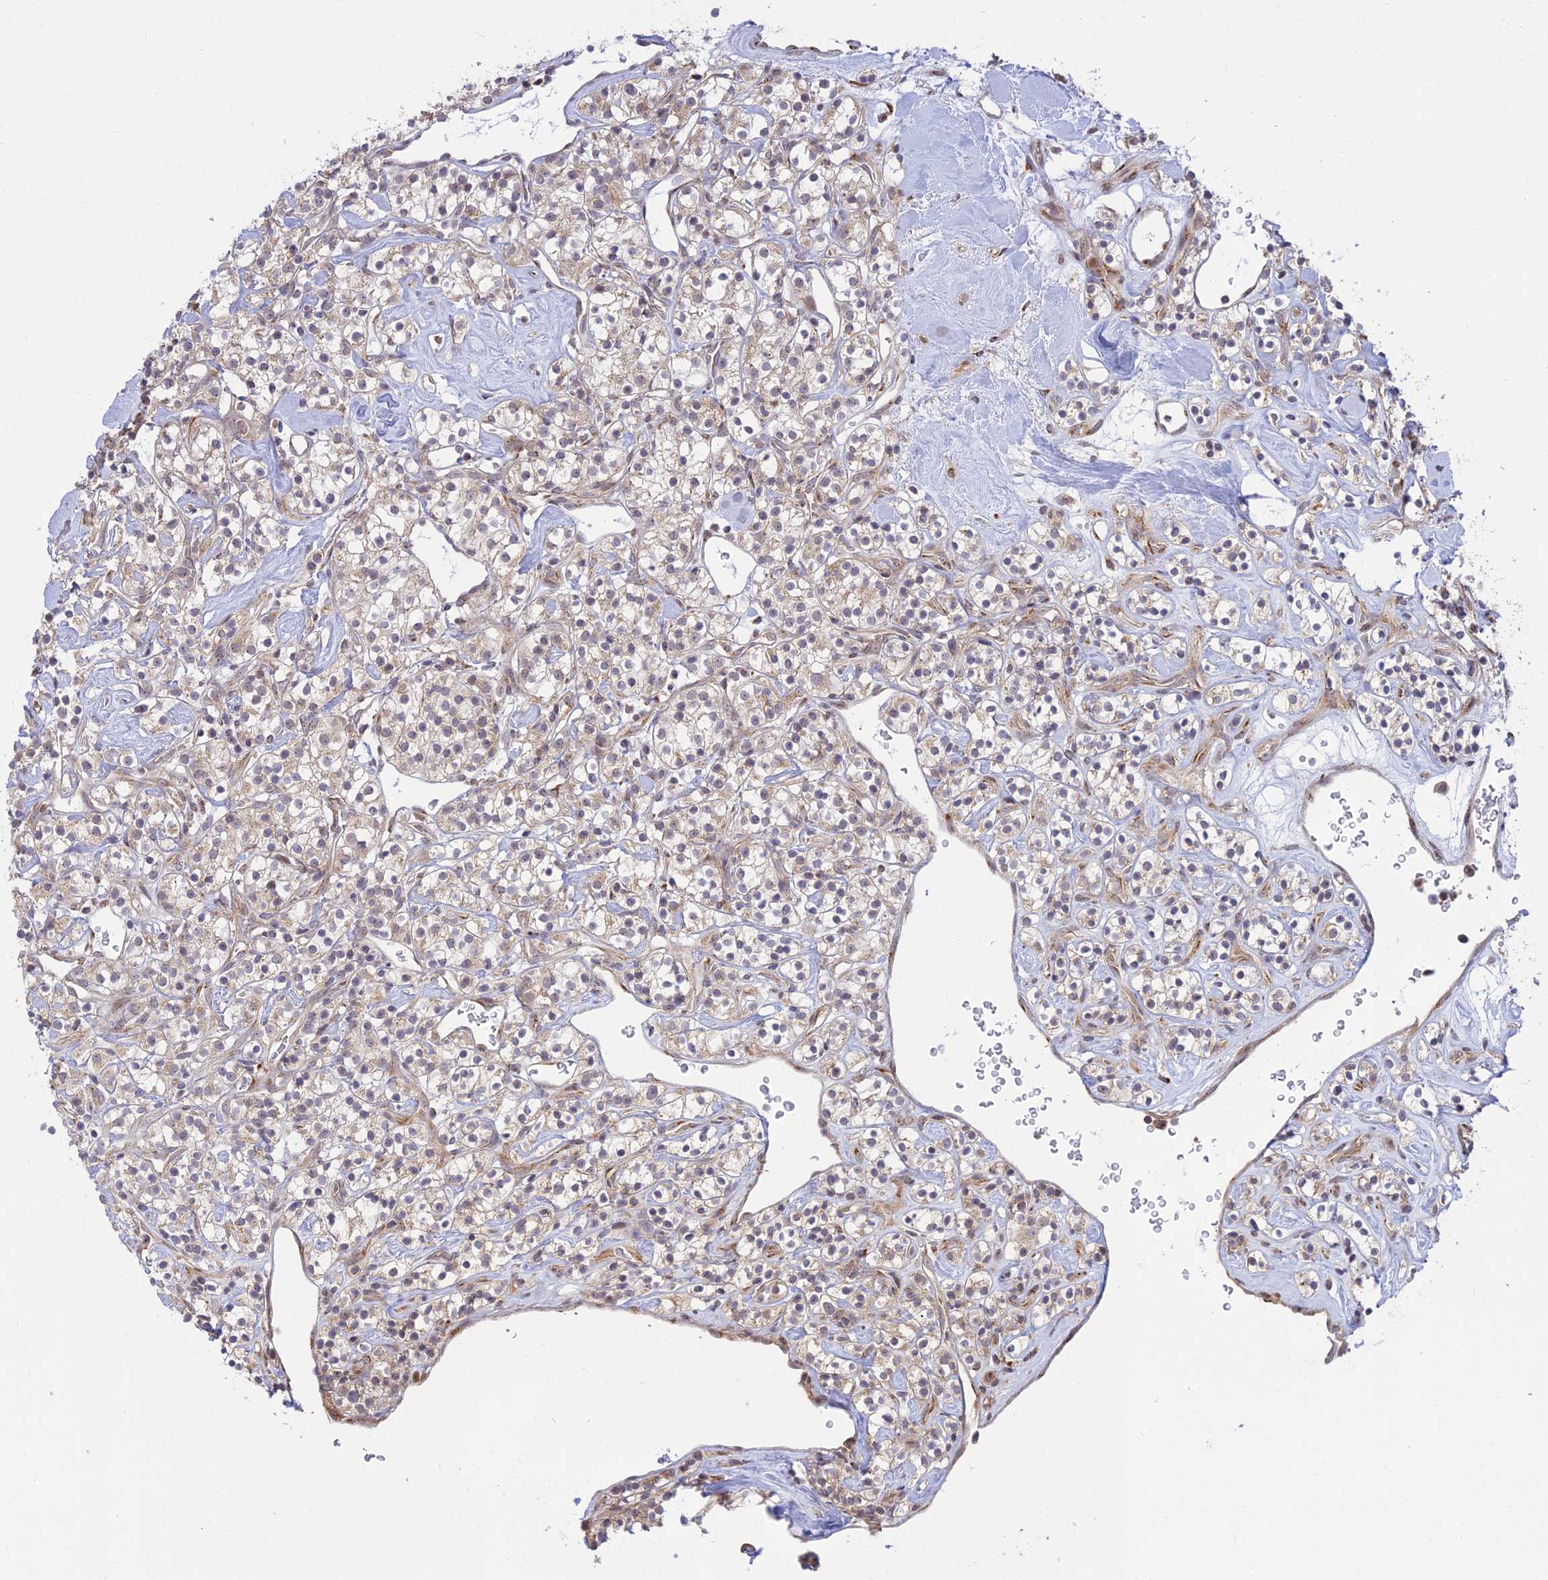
{"staining": {"intensity": "weak", "quantity": "<25%", "location": "cytoplasmic/membranous"}, "tissue": "renal cancer", "cell_type": "Tumor cells", "image_type": "cancer", "snomed": [{"axis": "morphology", "description": "Adenocarcinoma, NOS"}, {"axis": "topography", "description": "Kidney"}], "caption": "Photomicrograph shows no significant protein positivity in tumor cells of adenocarcinoma (renal). The staining is performed using DAB brown chromogen with nuclei counter-stained in using hematoxylin.", "gene": "GOLGA3", "patient": {"sex": "male", "age": 77}}